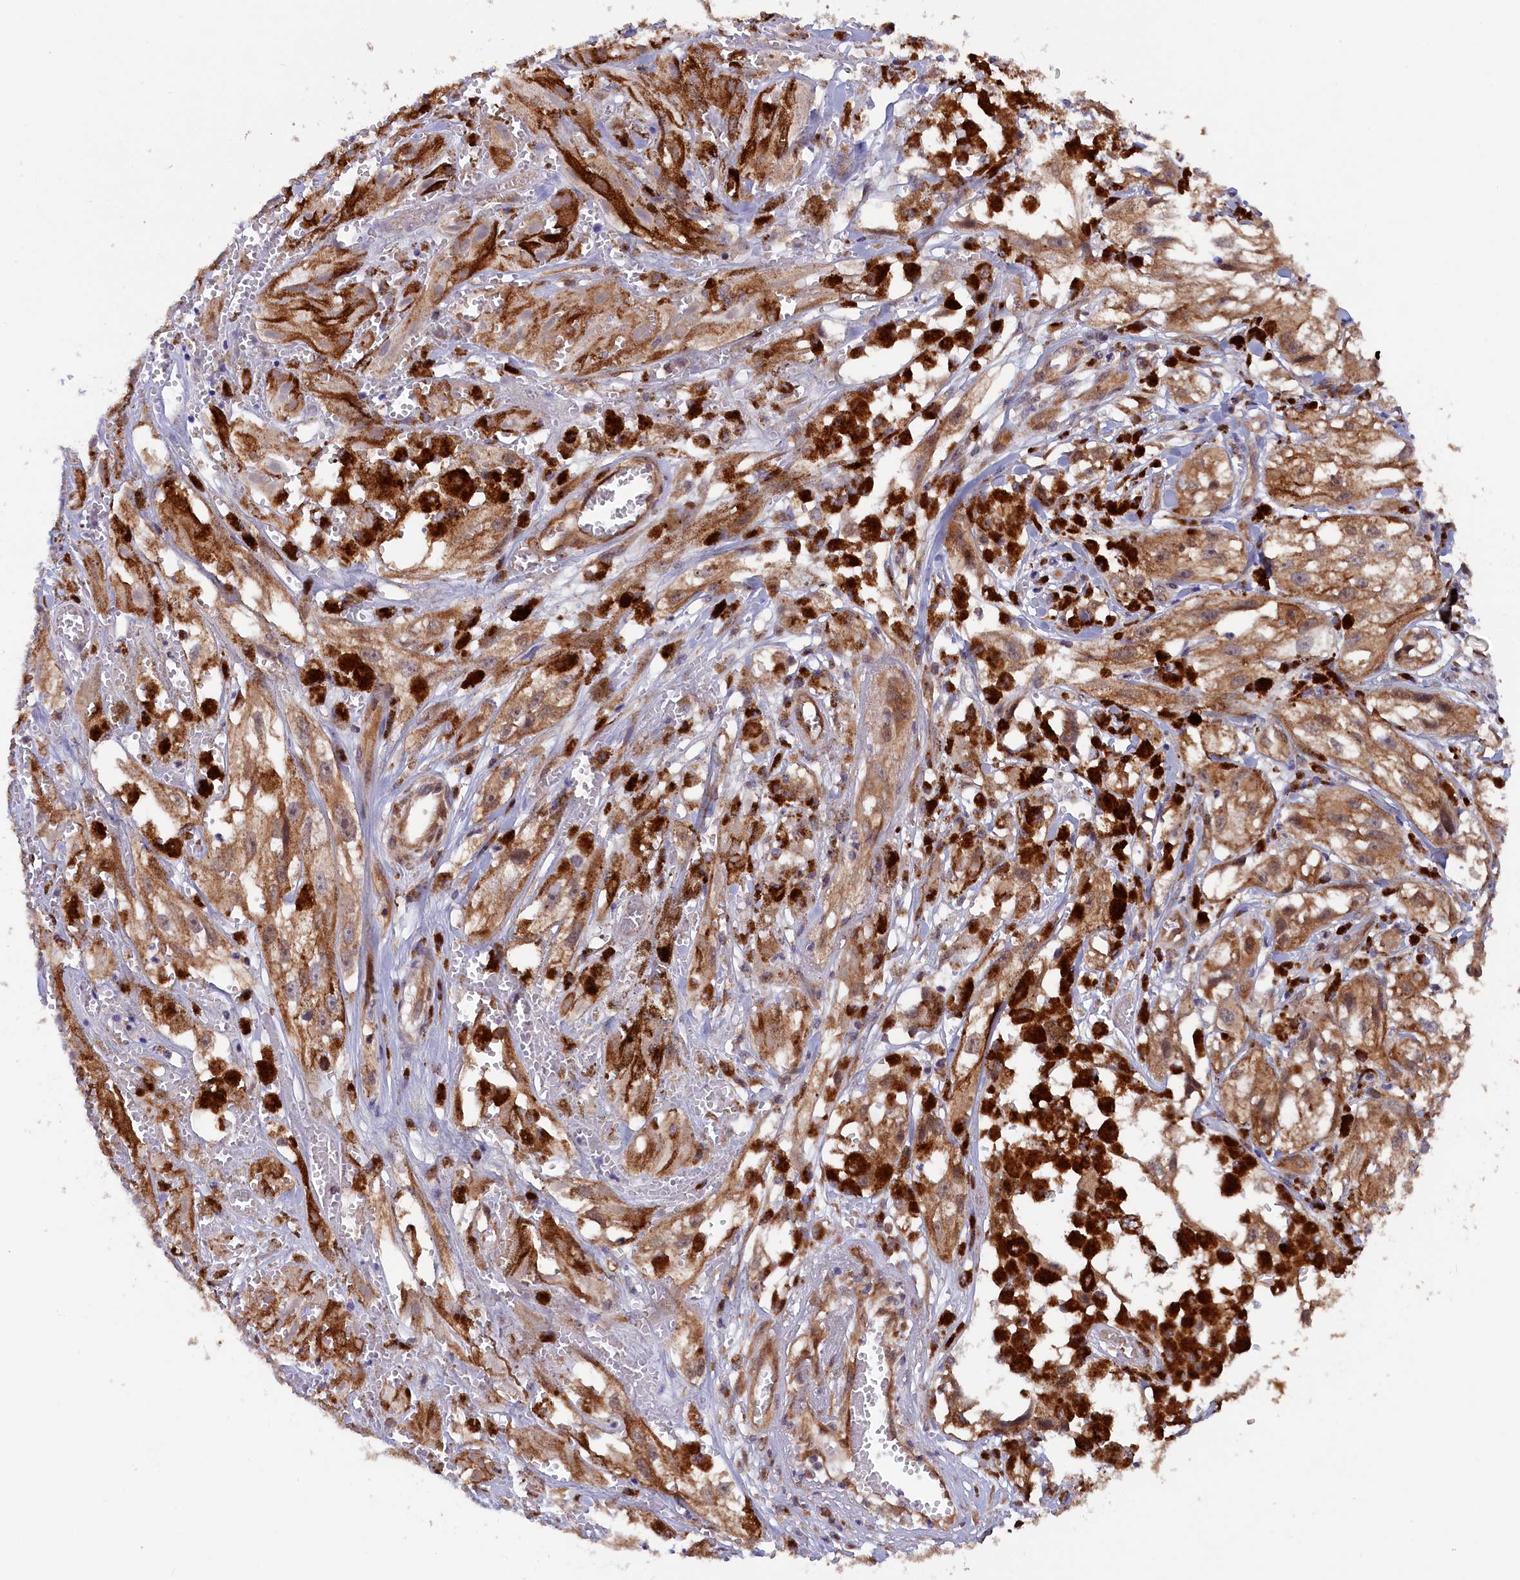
{"staining": {"intensity": "moderate", "quantity": ">75%", "location": "cytoplasmic/membranous"}, "tissue": "melanoma", "cell_type": "Tumor cells", "image_type": "cancer", "snomed": [{"axis": "morphology", "description": "Malignant melanoma, NOS"}, {"axis": "topography", "description": "Skin"}], "caption": "Immunohistochemical staining of malignant melanoma displays medium levels of moderate cytoplasmic/membranous positivity in about >75% of tumor cells. (DAB IHC, brown staining for protein, blue staining for nuclei).", "gene": "JPT2", "patient": {"sex": "male", "age": 88}}